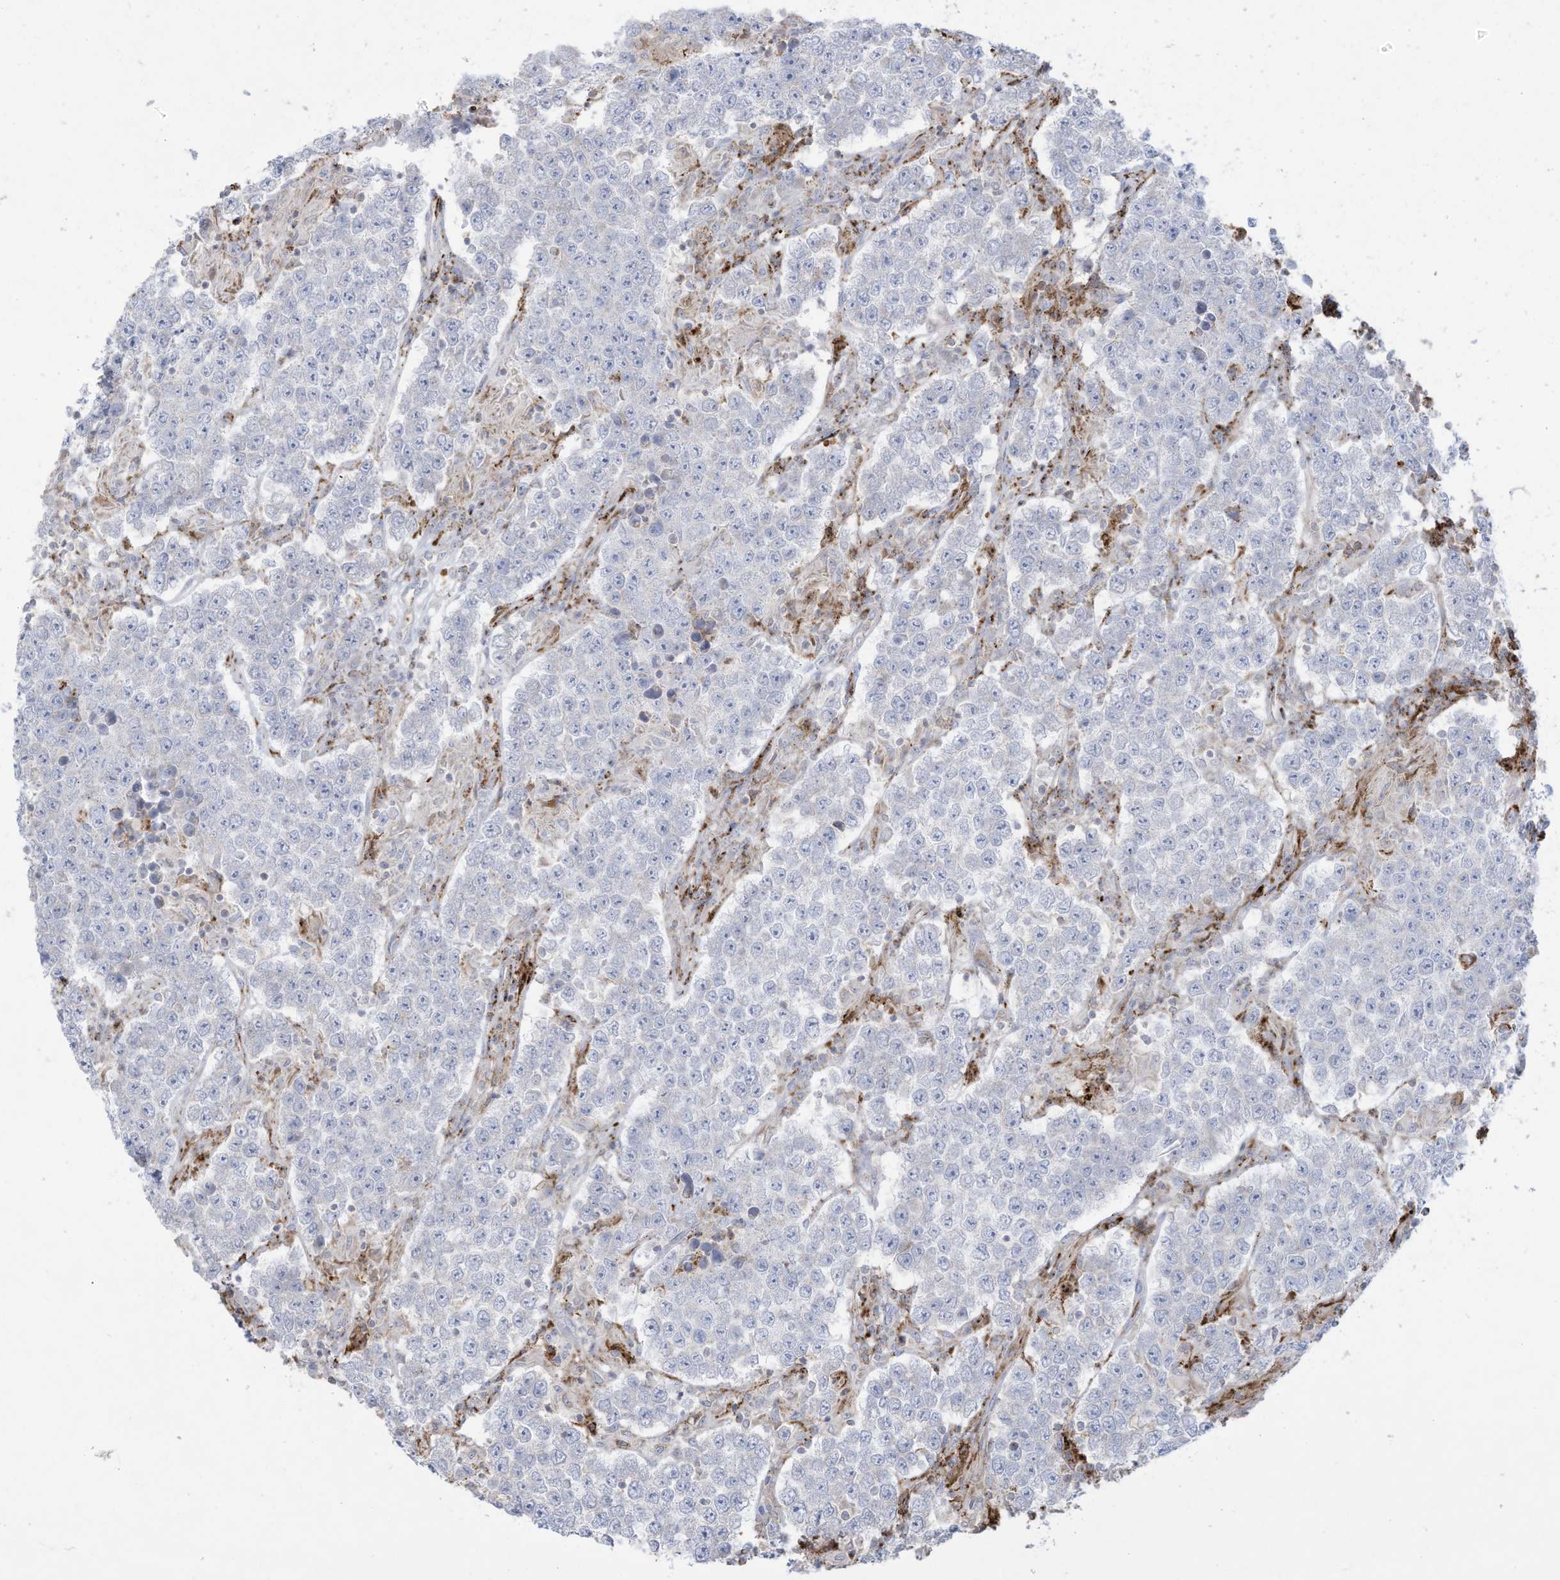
{"staining": {"intensity": "negative", "quantity": "none", "location": "none"}, "tissue": "testis cancer", "cell_type": "Tumor cells", "image_type": "cancer", "snomed": [{"axis": "morphology", "description": "Normal tissue, NOS"}, {"axis": "morphology", "description": "Urothelial carcinoma, High grade"}, {"axis": "morphology", "description": "Seminoma, NOS"}, {"axis": "morphology", "description": "Carcinoma, Embryonal, NOS"}, {"axis": "topography", "description": "Urinary bladder"}, {"axis": "topography", "description": "Testis"}], "caption": "Protein analysis of testis cancer demonstrates no significant staining in tumor cells.", "gene": "THNSL2", "patient": {"sex": "male", "age": 41}}